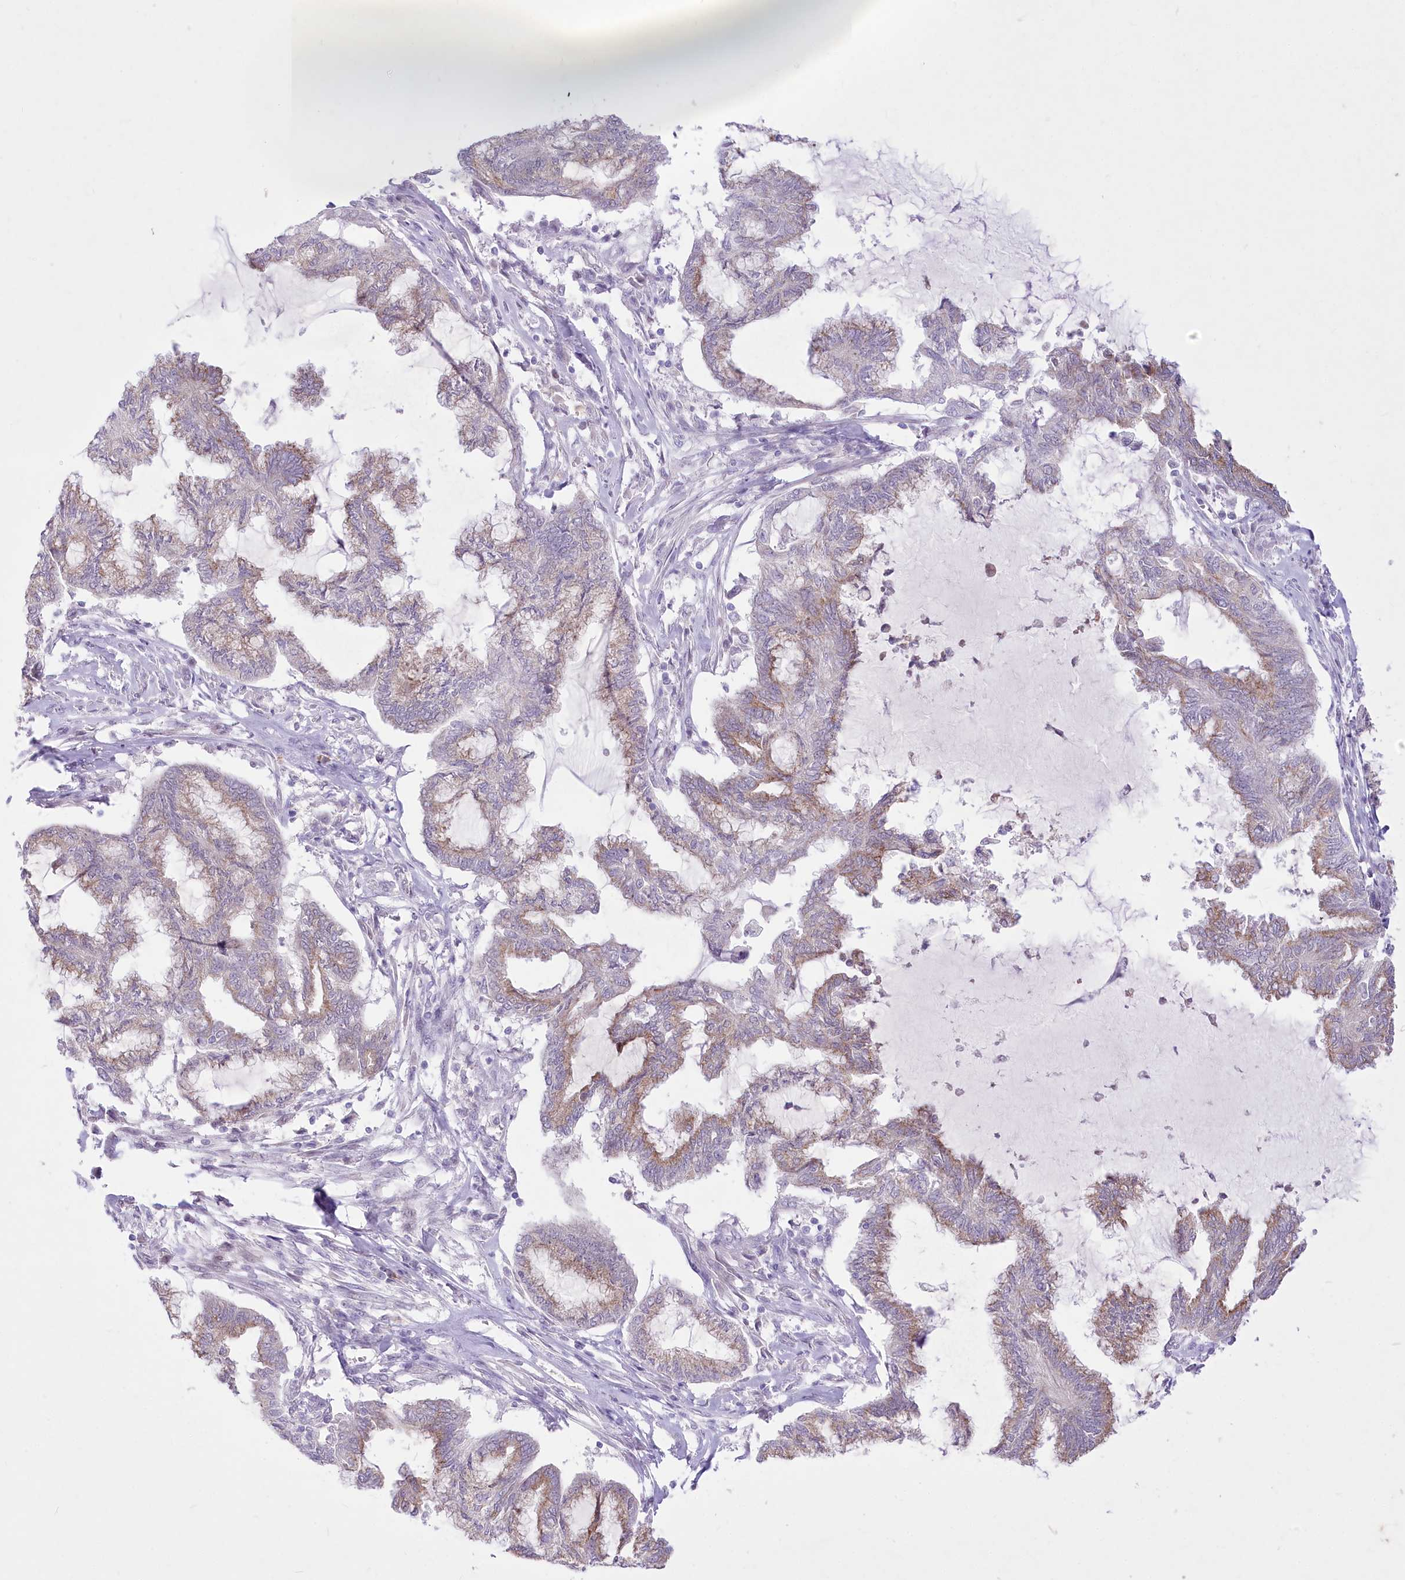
{"staining": {"intensity": "weak", "quantity": "25%-75%", "location": "cytoplasmic/membranous"}, "tissue": "endometrial cancer", "cell_type": "Tumor cells", "image_type": "cancer", "snomed": [{"axis": "morphology", "description": "Adenocarcinoma, NOS"}, {"axis": "topography", "description": "Endometrium"}], "caption": "Human adenocarcinoma (endometrial) stained for a protein (brown) demonstrates weak cytoplasmic/membranous positive staining in about 25%-75% of tumor cells.", "gene": "BEND7", "patient": {"sex": "female", "age": 86}}